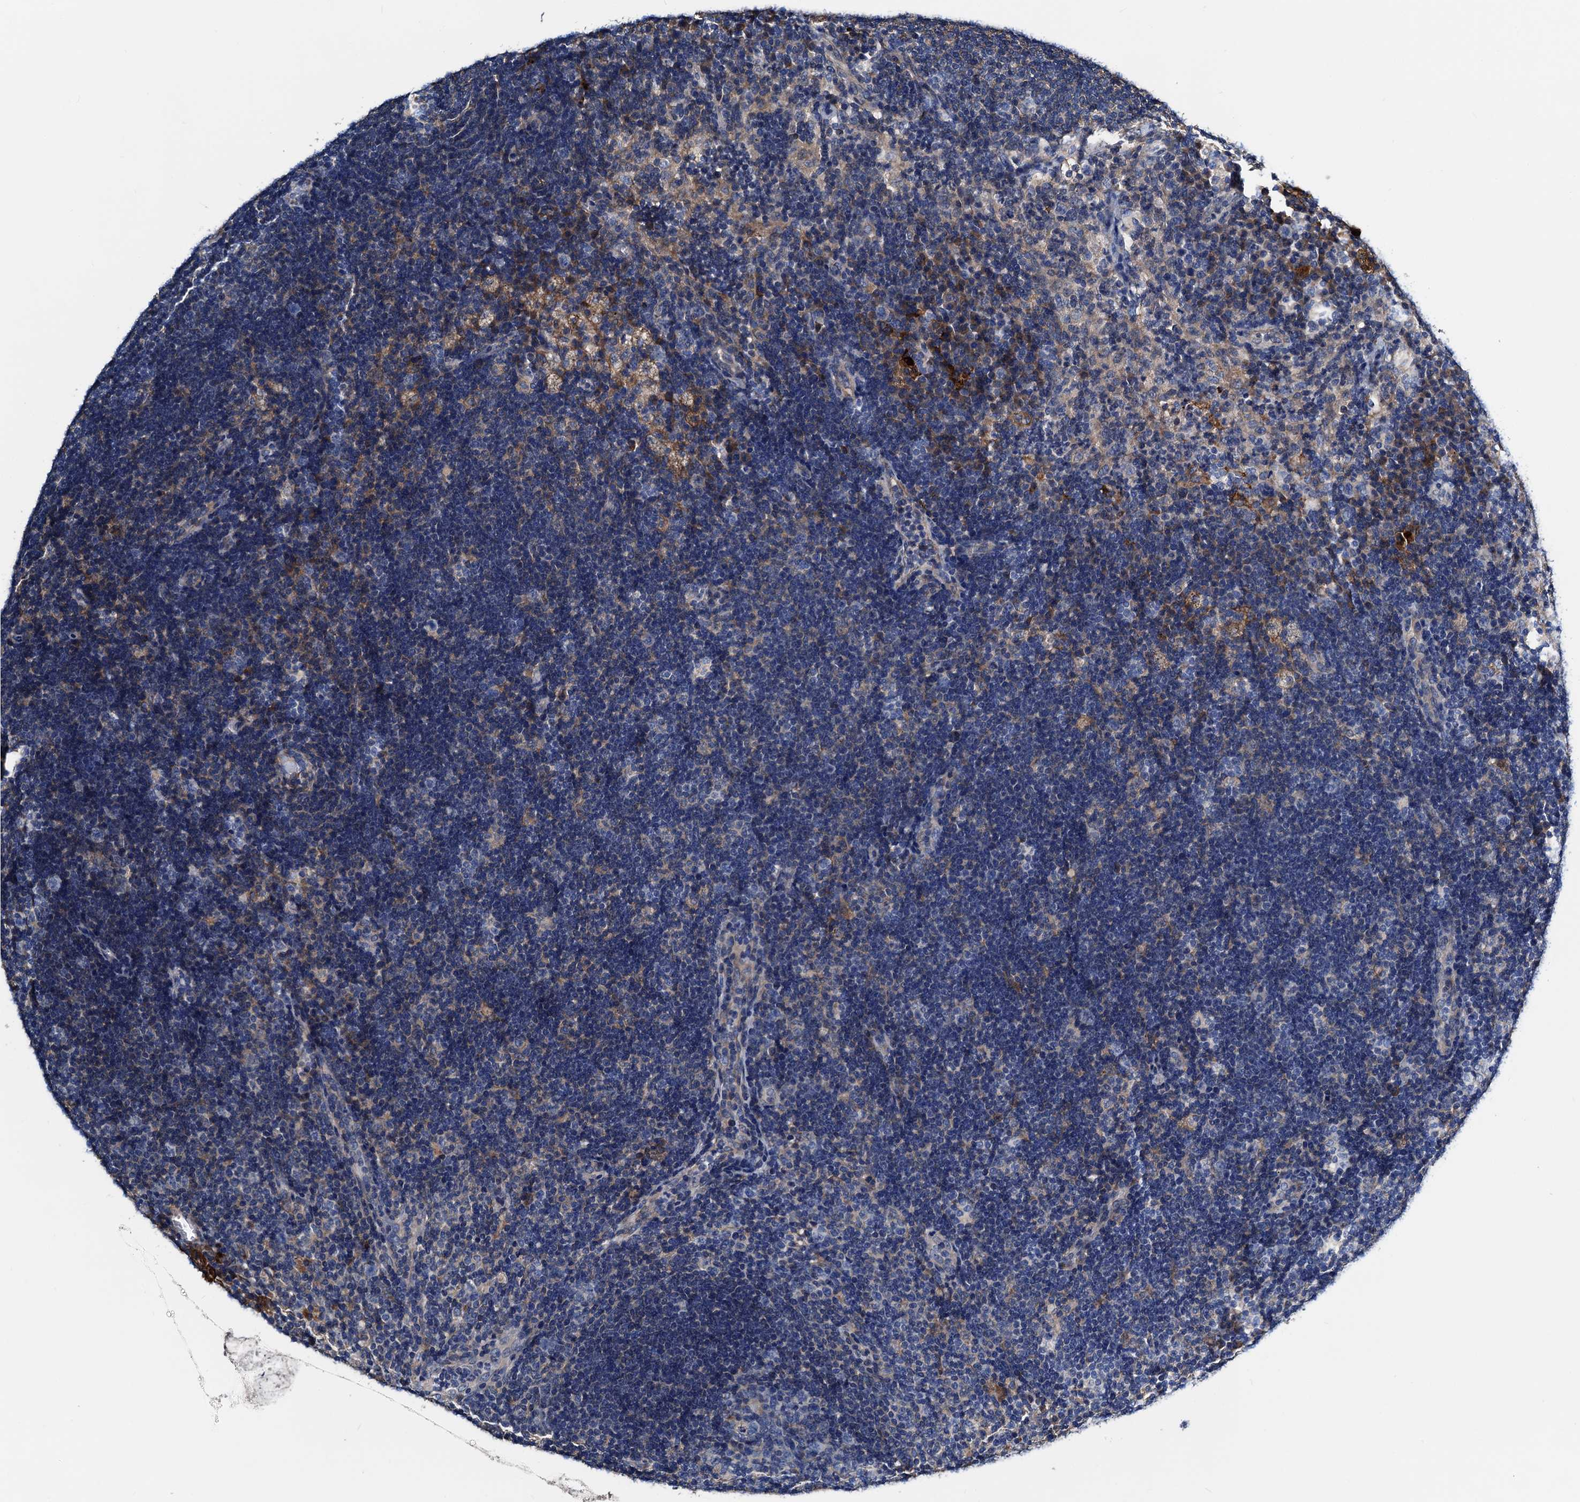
{"staining": {"intensity": "negative", "quantity": "none", "location": "none"}, "tissue": "lymph node", "cell_type": "Germinal center cells", "image_type": "normal", "snomed": [{"axis": "morphology", "description": "Normal tissue, NOS"}, {"axis": "topography", "description": "Lymph node"}], "caption": "Normal lymph node was stained to show a protein in brown. There is no significant positivity in germinal center cells. The staining is performed using DAB (3,3'-diaminobenzidine) brown chromogen with nuclei counter-stained in using hematoxylin.", "gene": "GCOM1", "patient": {"sex": "female", "age": 70}}